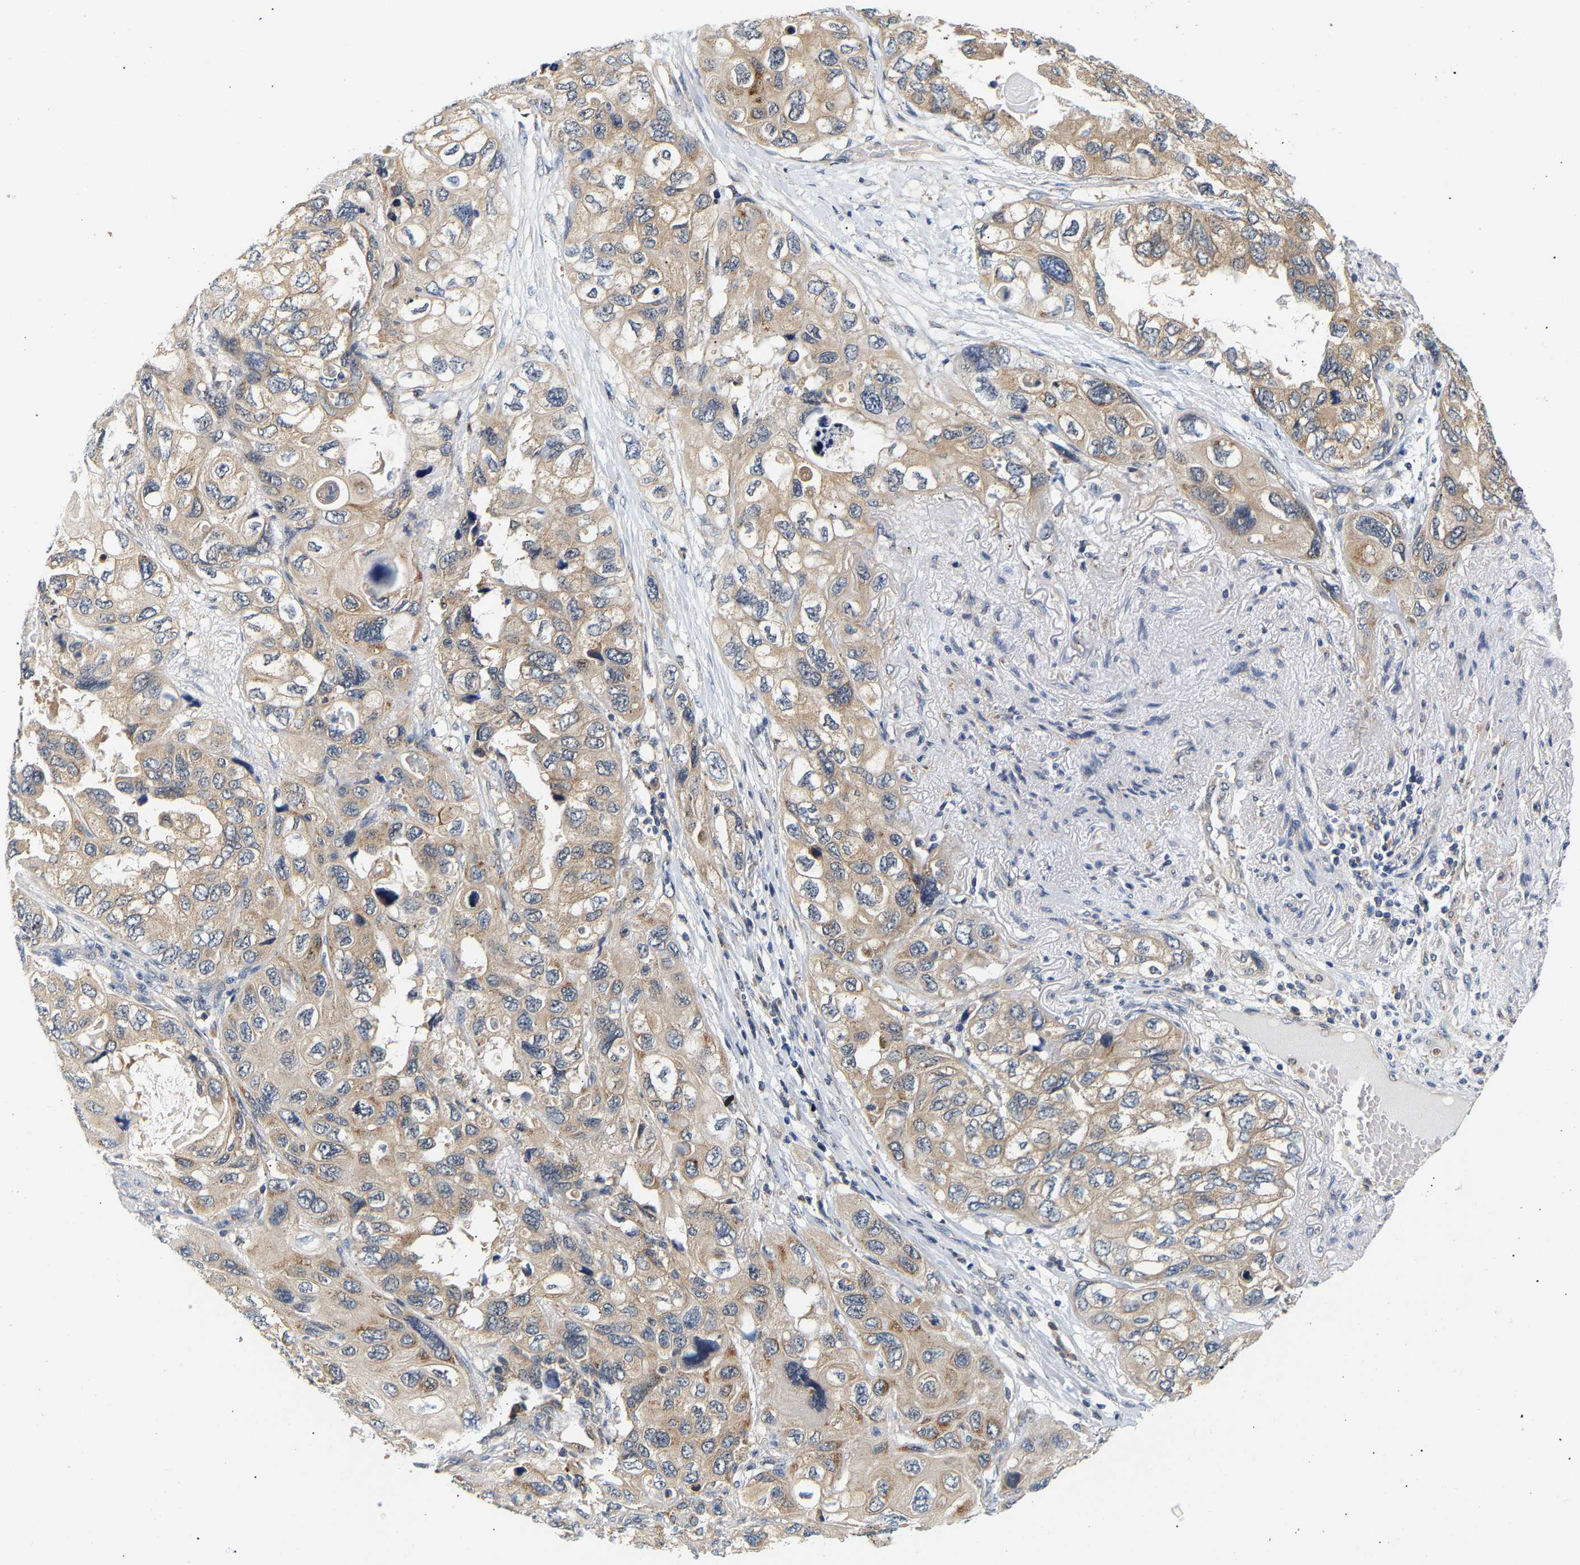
{"staining": {"intensity": "weak", "quantity": ">75%", "location": "cytoplasmic/membranous"}, "tissue": "lung cancer", "cell_type": "Tumor cells", "image_type": "cancer", "snomed": [{"axis": "morphology", "description": "Squamous cell carcinoma, NOS"}, {"axis": "topography", "description": "Lung"}], "caption": "Weak cytoplasmic/membranous staining for a protein is appreciated in approximately >75% of tumor cells of lung squamous cell carcinoma using IHC.", "gene": "PPID", "patient": {"sex": "female", "age": 73}}